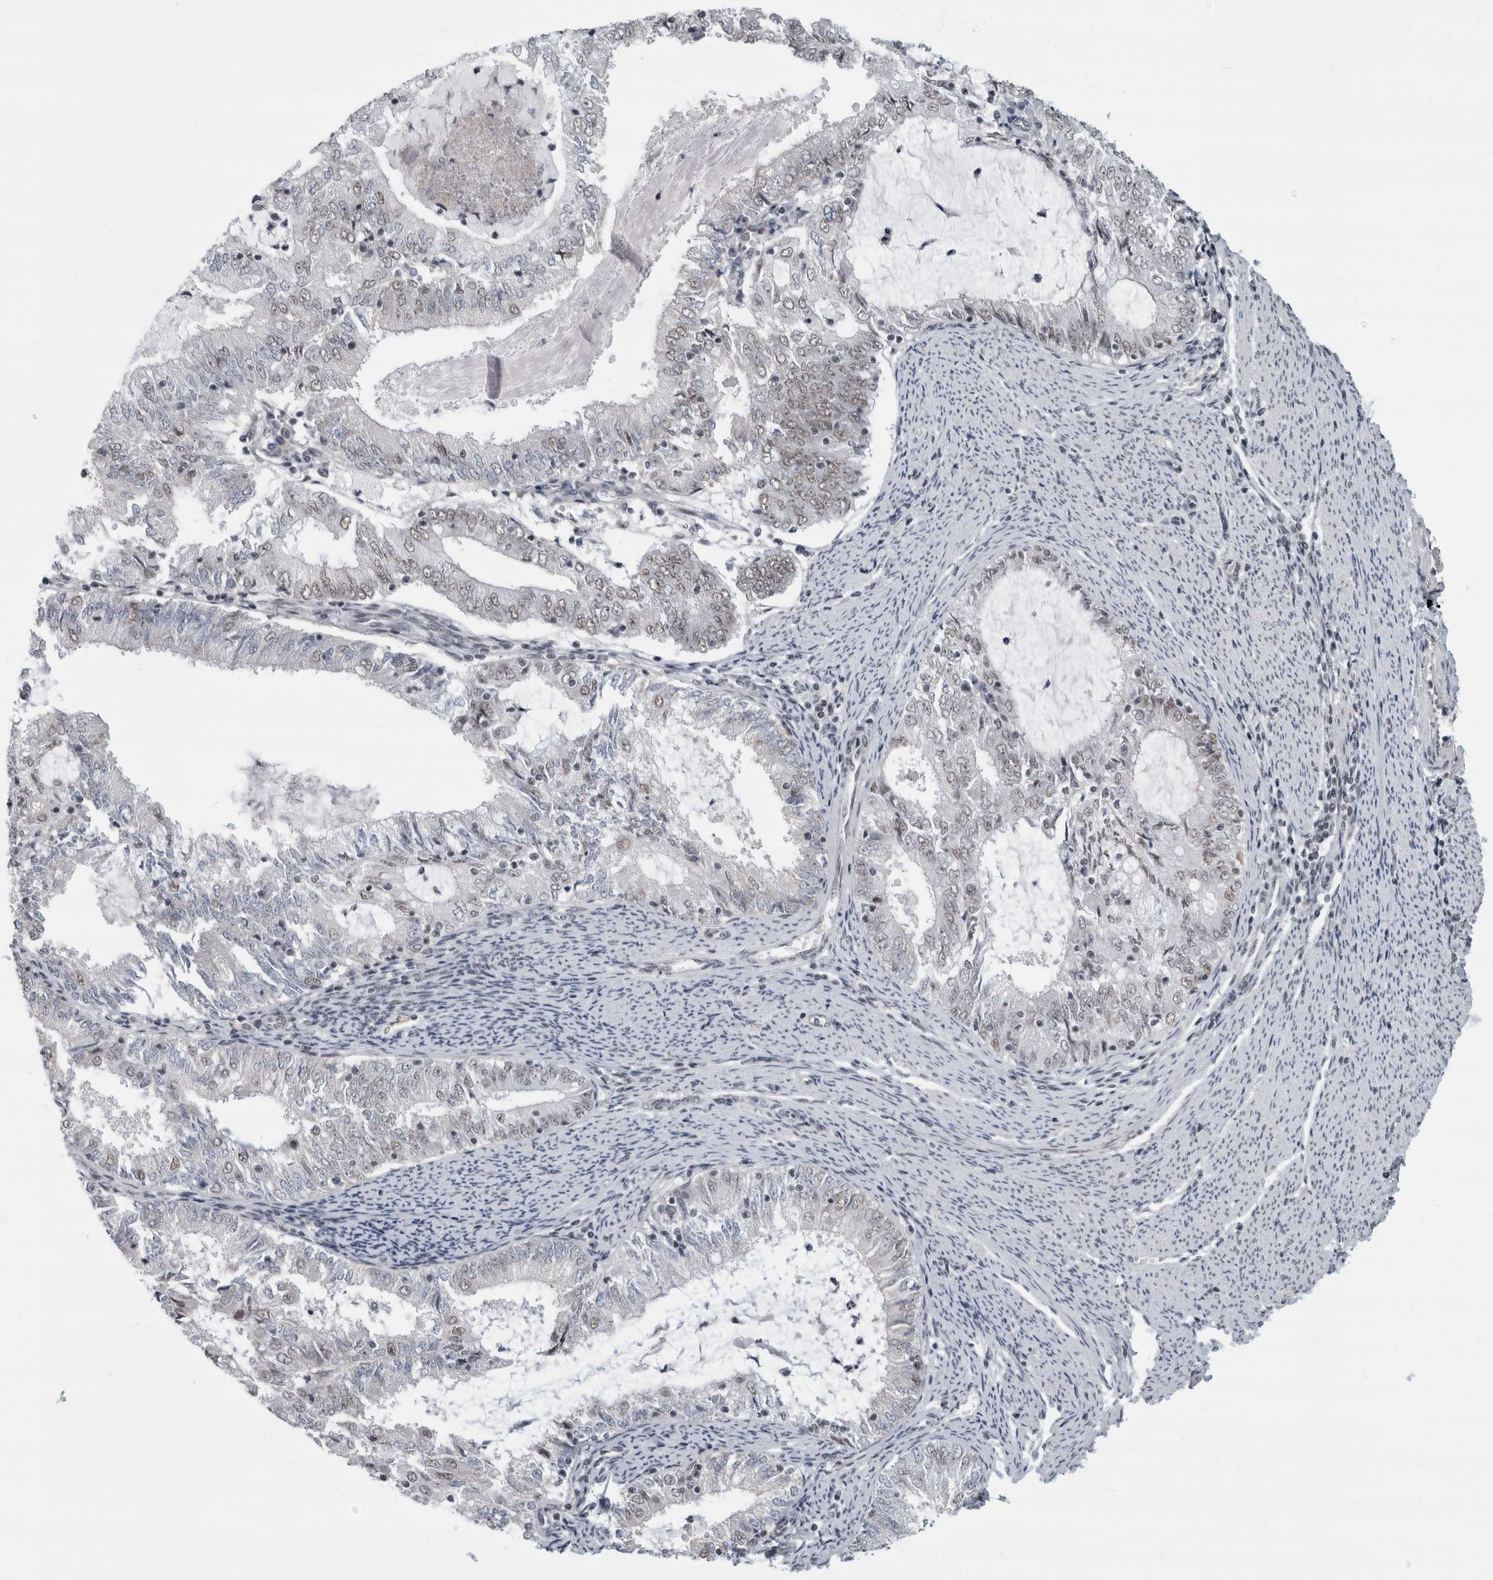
{"staining": {"intensity": "weak", "quantity": "<25%", "location": "nuclear"}, "tissue": "endometrial cancer", "cell_type": "Tumor cells", "image_type": "cancer", "snomed": [{"axis": "morphology", "description": "Adenocarcinoma, NOS"}, {"axis": "topography", "description": "Endometrium"}], "caption": "Immunohistochemistry photomicrograph of neoplastic tissue: human adenocarcinoma (endometrial) stained with DAB (3,3'-diaminobenzidine) exhibits no significant protein expression in tumor cells.", "gene": "ARID4B", "patient": {"sex": "female", "age": 57}}